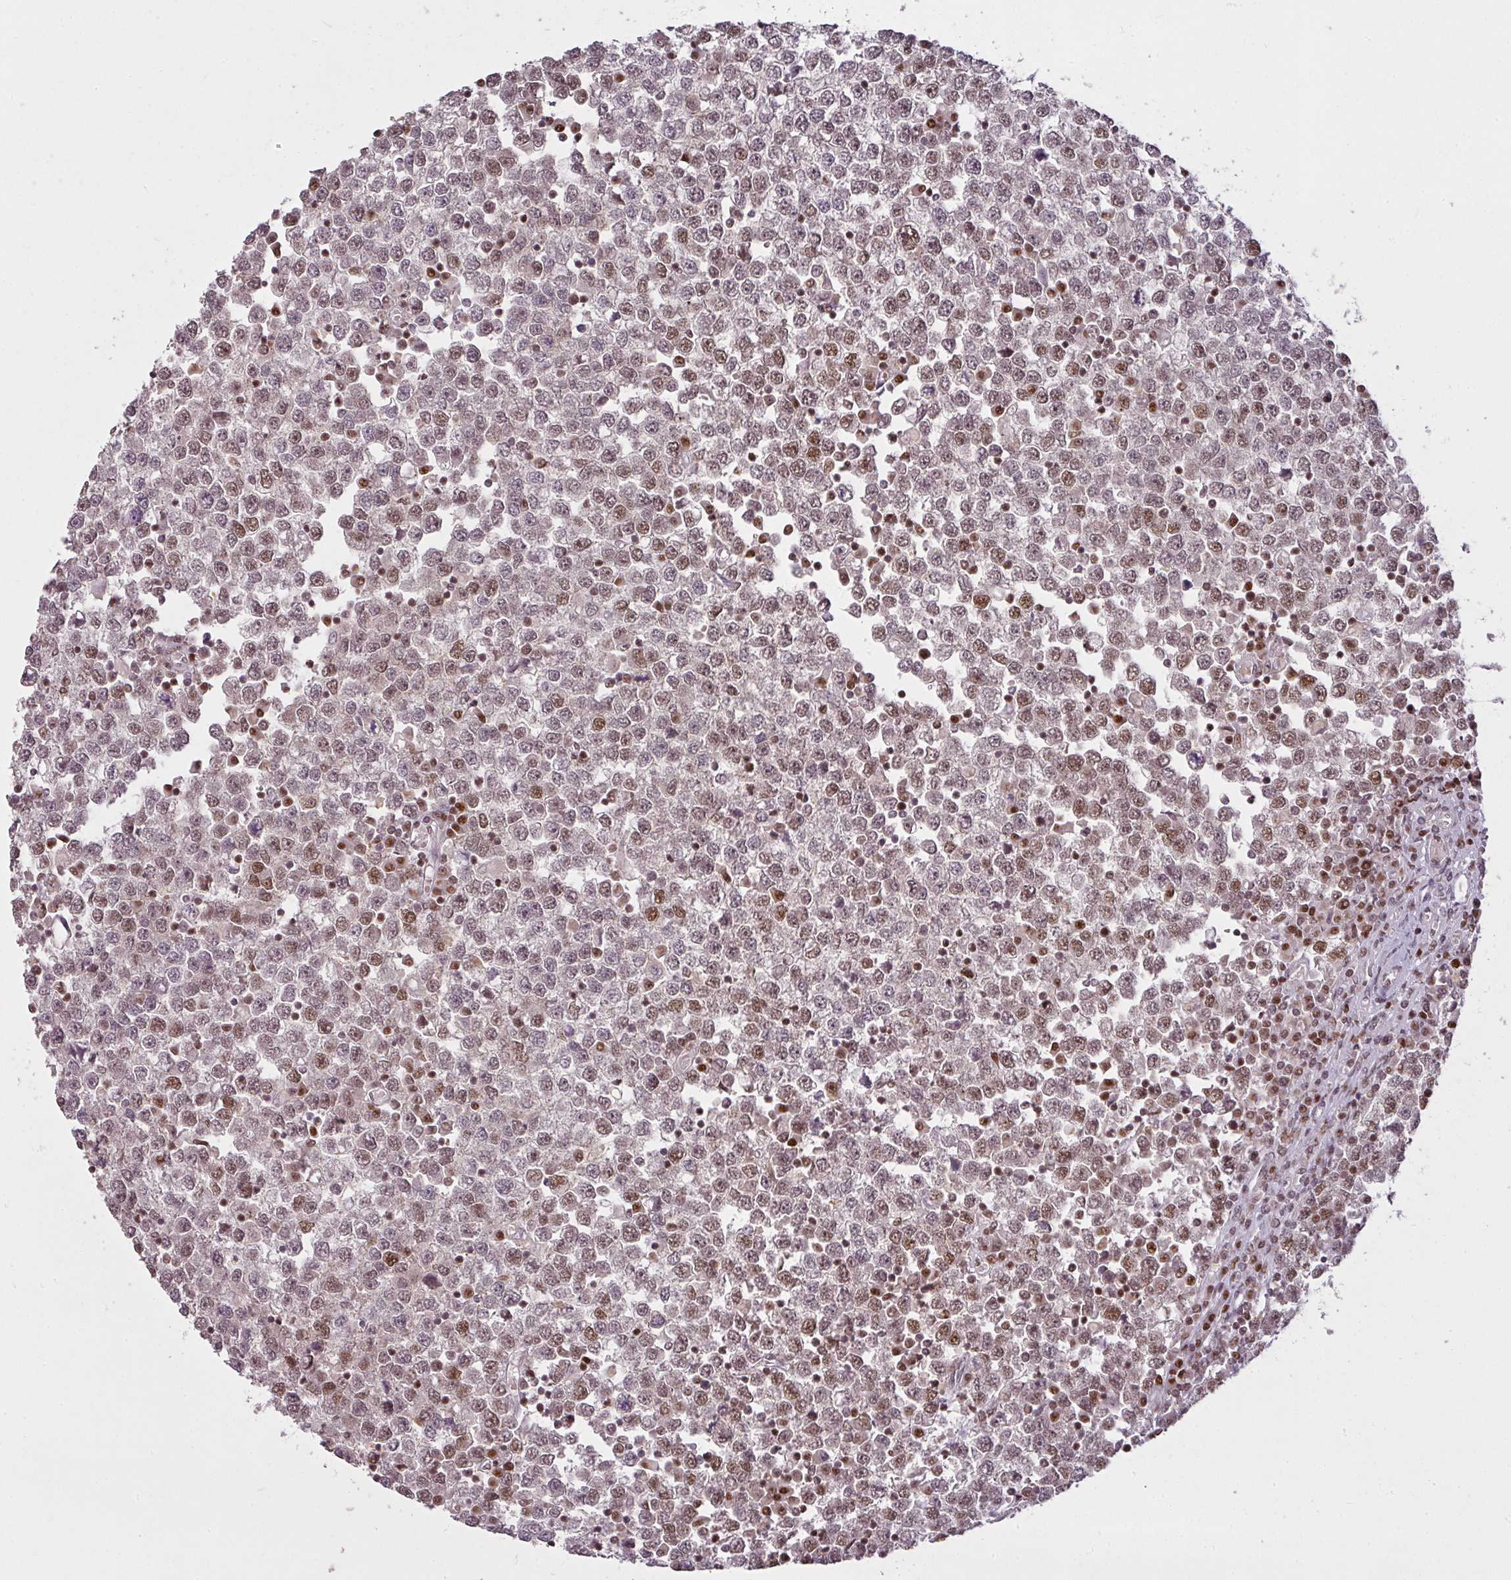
{"staining": {"intensity": "moderate", "quantity": "25%-75%", "location": "nuclear"}, "tissue": "testis cancer", "cell_type": "Tumor cells", "image_type": "cancer", "snomed": [{"axis": "morphology", "description": "Seminoma, NOS"}, {"axis": "topography", "description": "Testis"}], "caption": "Protein staining reveals moderate nuclear expression in approximately 25%-75% of tumor cells in testis cancer (seminoma).", "gene": "GPRIN2", "patient": {"sex": "male", "age": 65}}